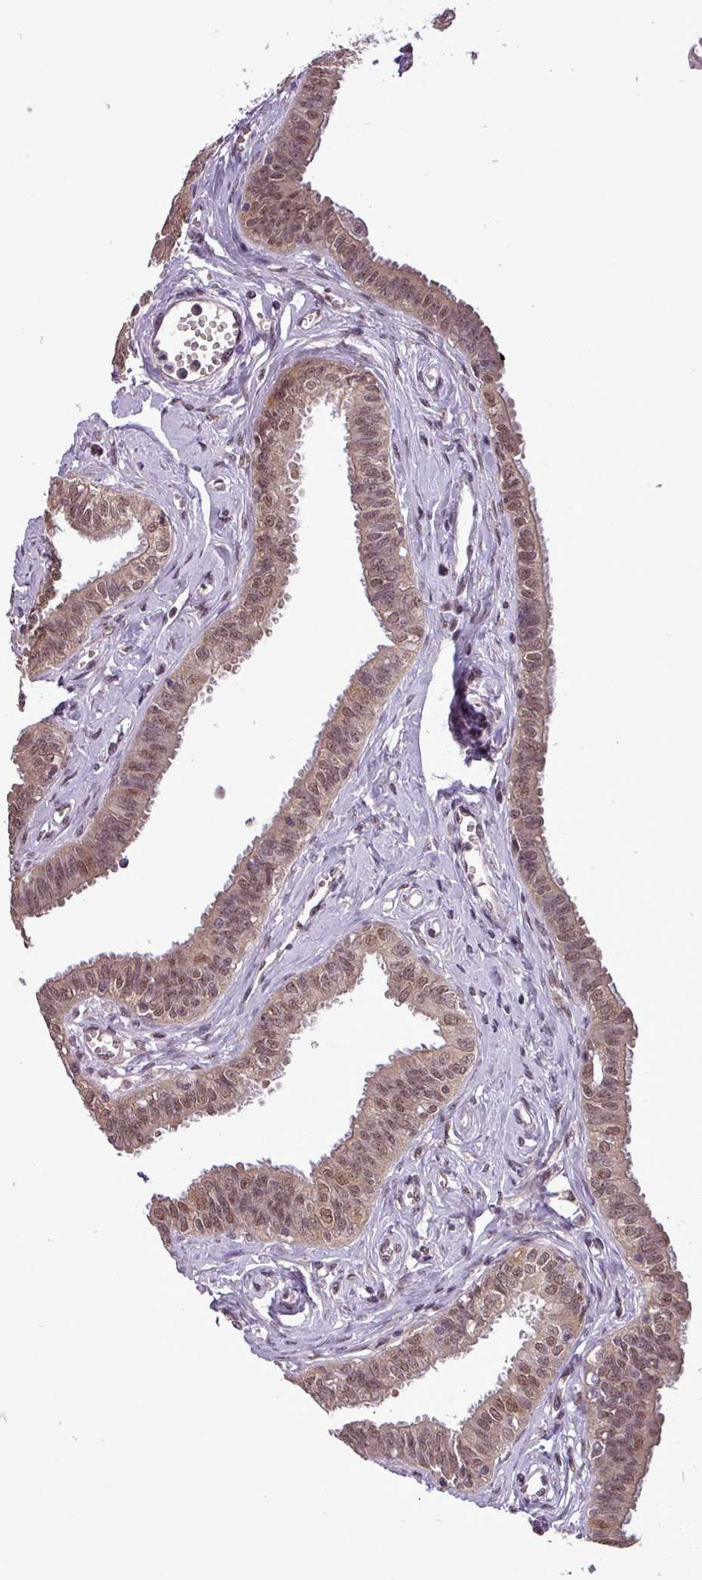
{"staining": {"intensity": "moderate", "quantity": ">75%", "location": "nuclear"}, "tissue": "fallopian tube", "cell_type": "Glandular cells", "image_type": "normal", "snomed": [{"axis": "morphology", "description": "Normal tissue, NOS"}, {"axis": "morphology", "description": "Carcinoma, NOS"}, {"axis": "topography", "description": "Fallopian tube"}, {"axis": "topography", "description": "Ovary"}], "caption": "A medium amount of moderate nuclear expression is appreciated in approximately >75% of glandular cells in unremarkable fallopian tube. (DAB = brown stain, brightfield microscopy at high magnification).", "gene": "MFHAS1", "patient": {"sex": "female", "age": 59}}